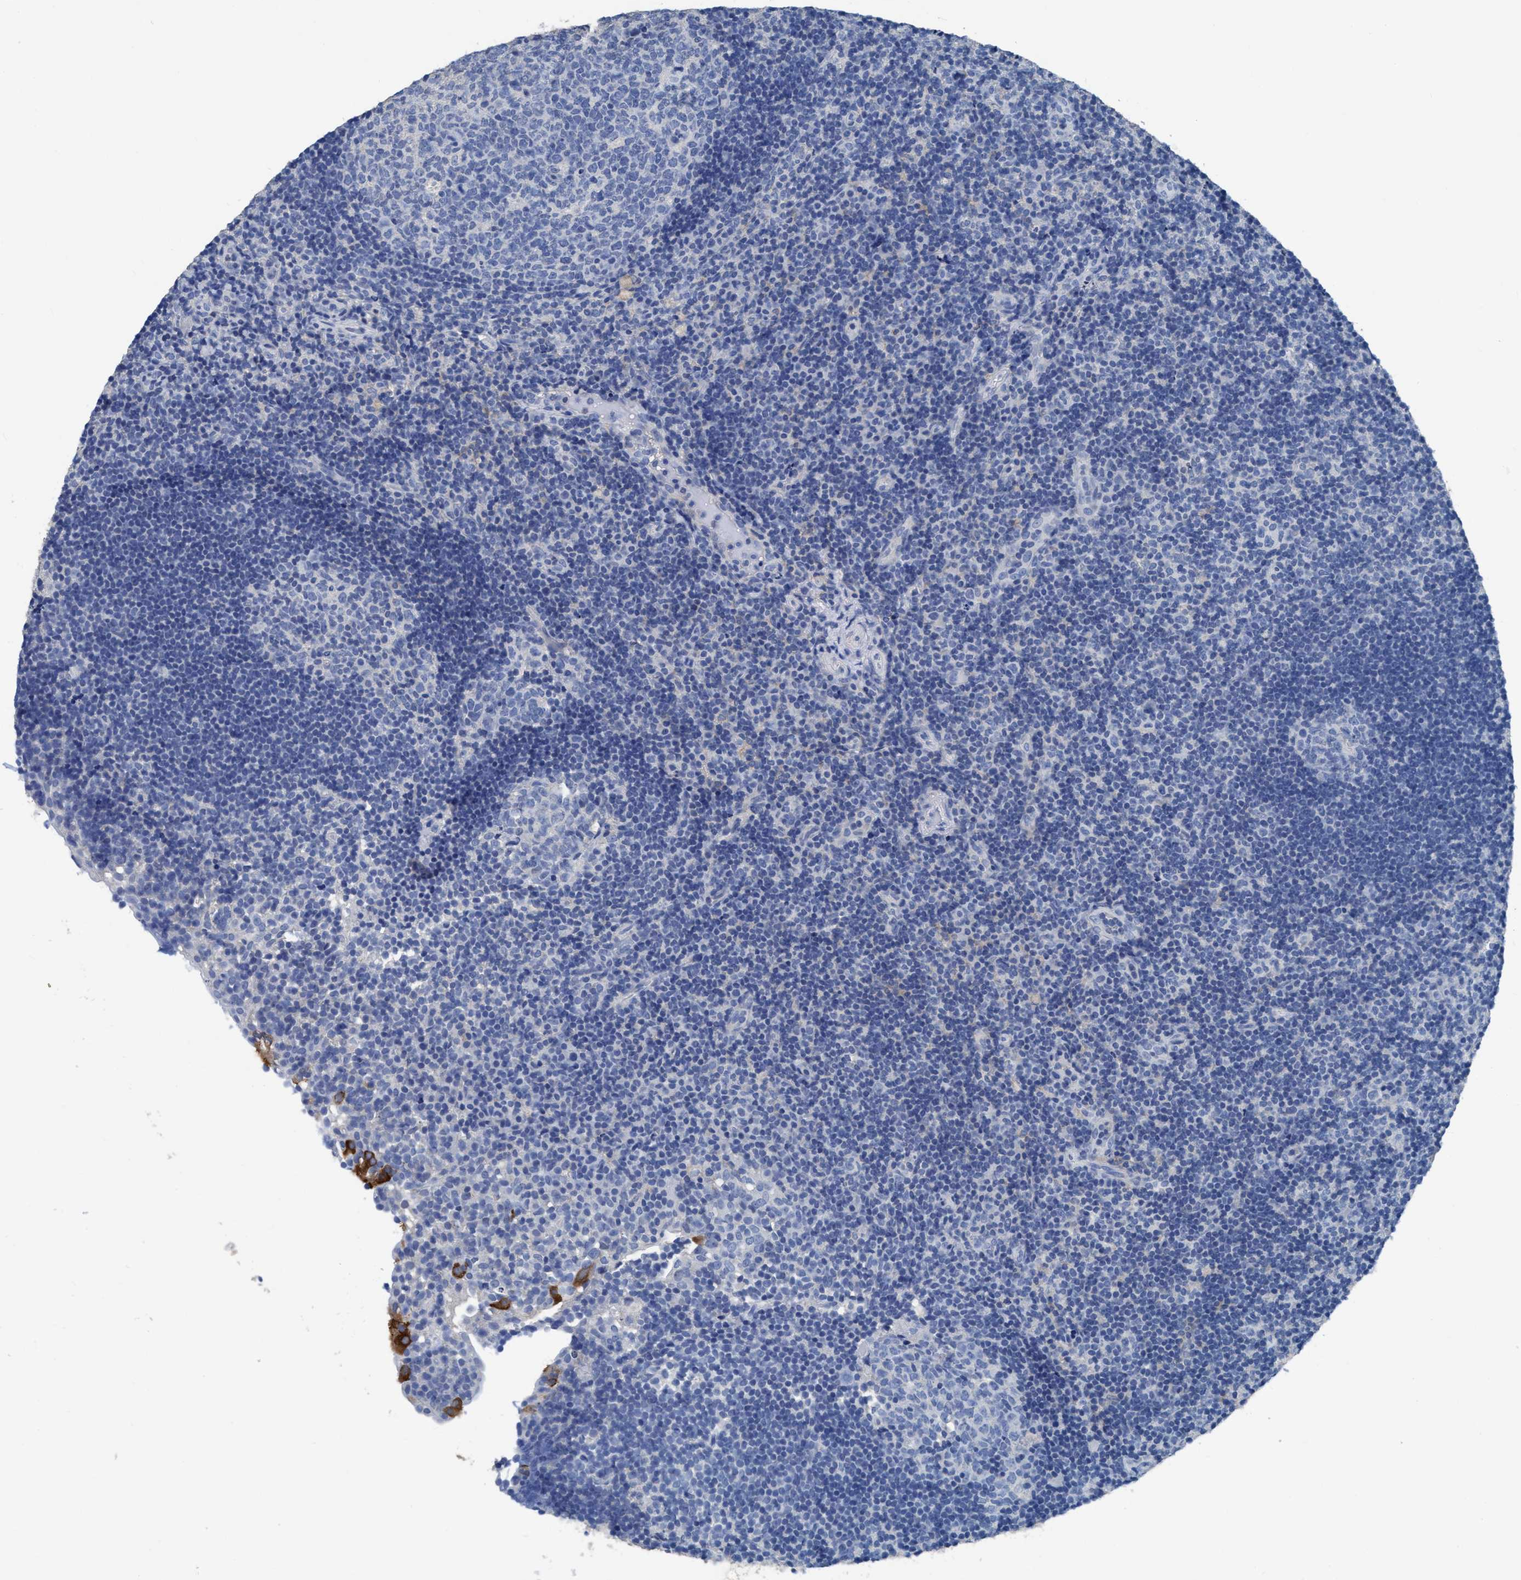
{"staining": {"intensity": "negative", "quantity": "none", "location": "none"}, "tissue": "tonsil", "cell_type": "Germinal center cells", "image_type": "normal", "snomed": [{"axis": "morphology", "description": "Normal tissue, NOS"}, {"axis": "topography", "description": "Tonsil"}], "caption": "Human tonsil stained for a protein using immunohistochemistry (IHC) shows no expression in germinal center cells.", "gene": "DNAI1", "patient": {"sex": "female", "age": 40}}